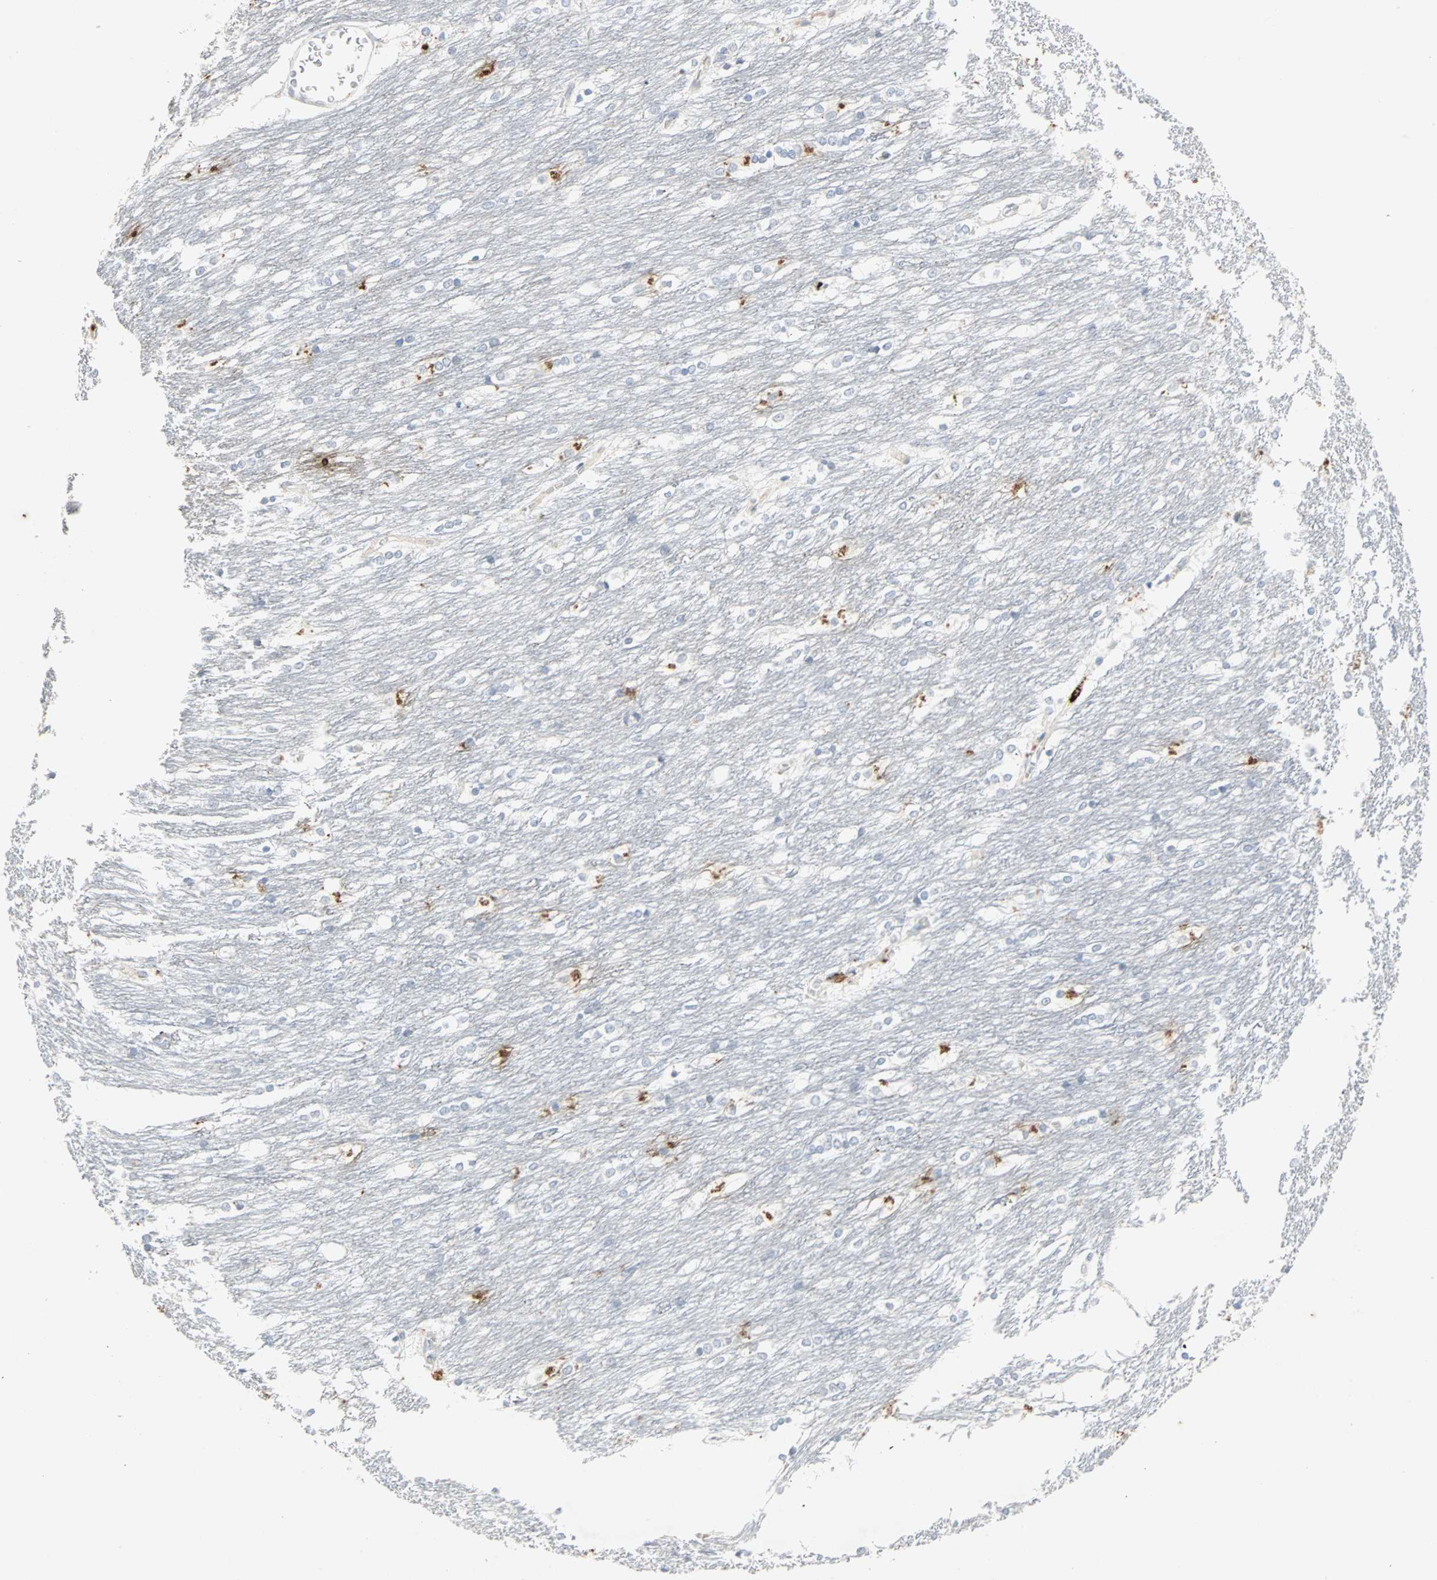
{"staining": {"intensity": "strong", "quantity": "<25%", "location": "cytoplasmic/membranous"}, "tissue": "caudate", "cell_type": "Glial cells", "image_type": "normal", "snomed": [{"axis": "morphology", "description": "Normal tissue, NOS"}, {"axis": "topography", "description": "Lateral ventricle wall"}], "caption": "DAB (3,3'-diaminobenzidine) immunohistochemical staining of unremarkable human caudate exhibits strong cytoplasmic/membranous protein positivity in approximately <25% of glial cells.", "gene": "CEACAM6", "patient": {"sex": "female", "age": 19}}